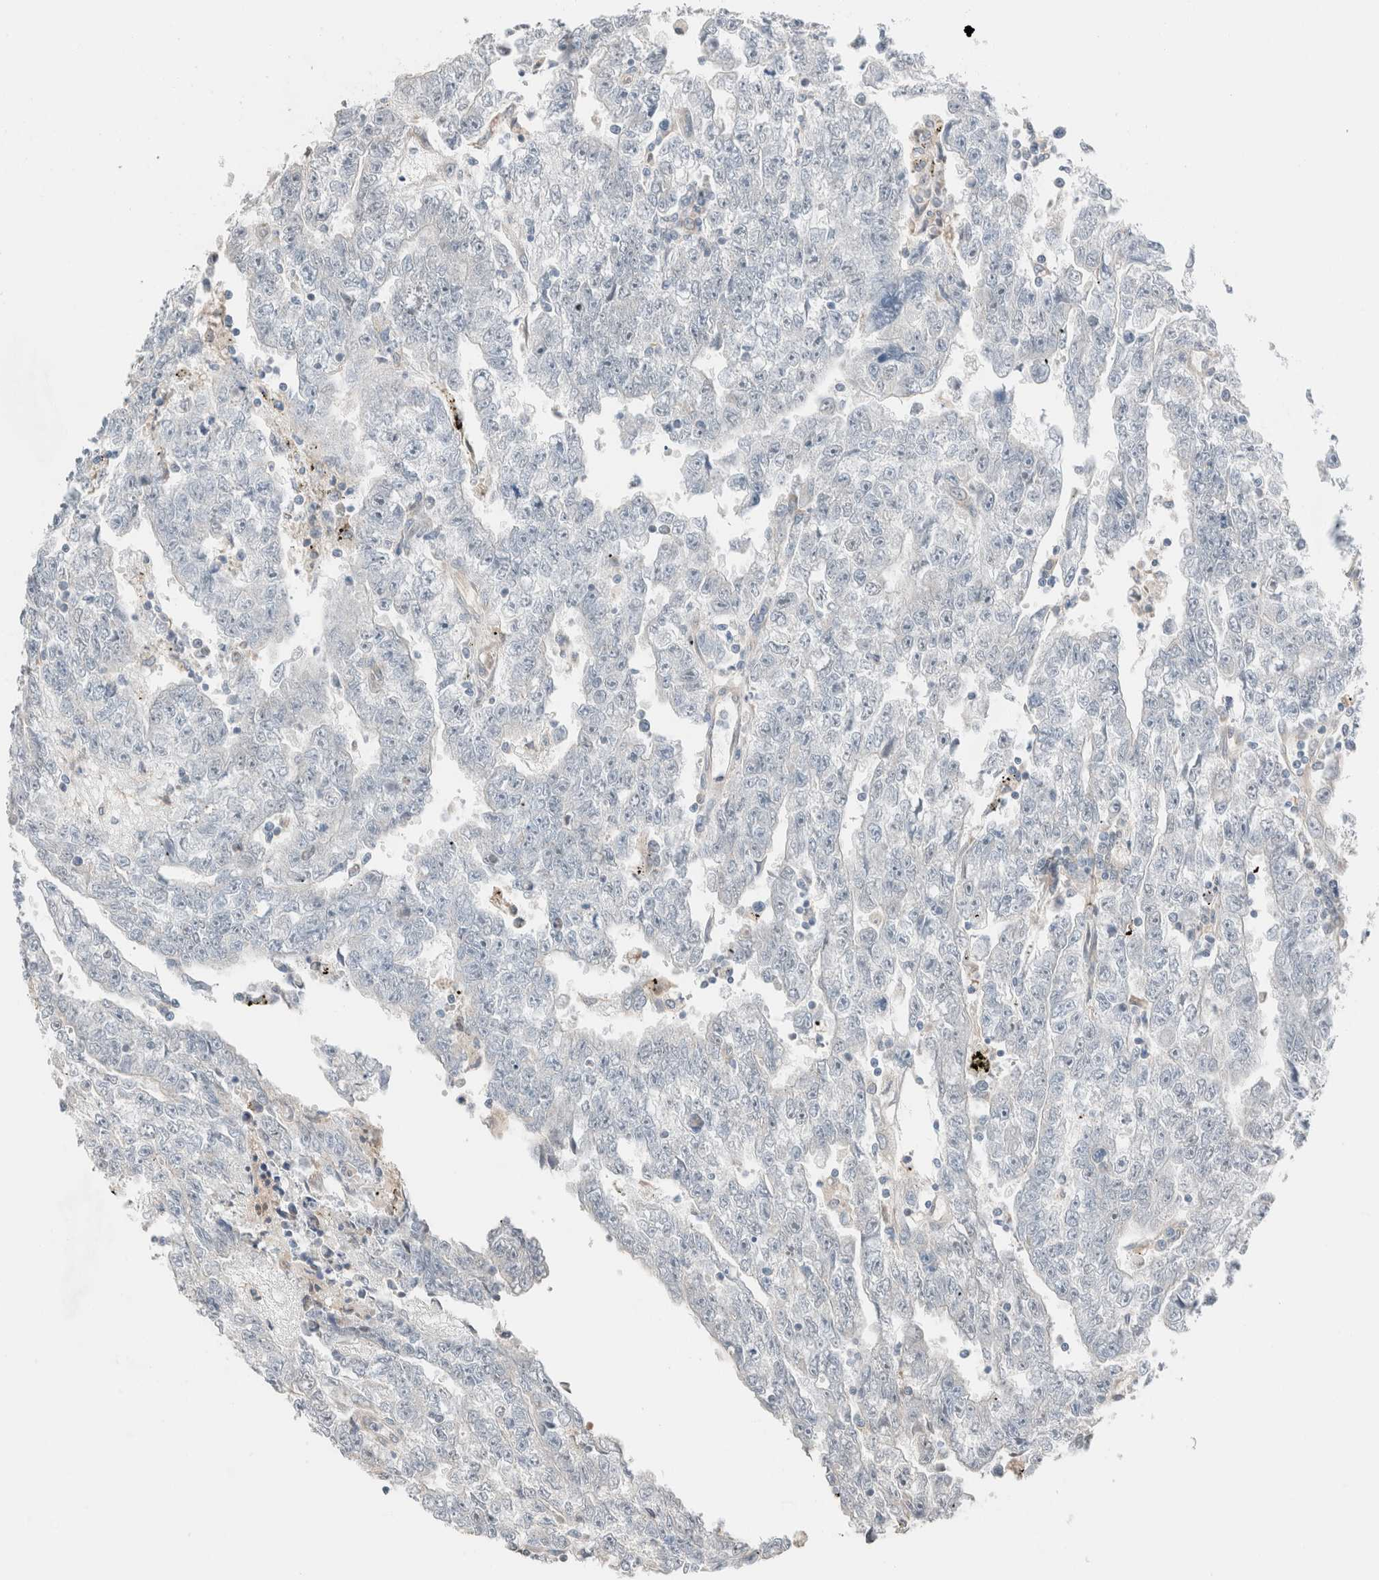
{"staining": {"intensity": "negative", "quantity": "none", "location": "none"}, "tissue": "testis cancer", "cell_type": "Tumor cells", "image_type": "cancer", "snomed": [{"axis": "morphology", "description": "Carcinoma, Embryonal, NOS"}, {"axis": "topography", "description": "Testis"}], "caption": "An immunohistochemistry micrograph of testis embryonal carcinoma is shown. There is no staining in tumor cells of testis embryonal carcinoma.", "gene": "PCM1", "patient": {"sex": "male", "age": 25}}